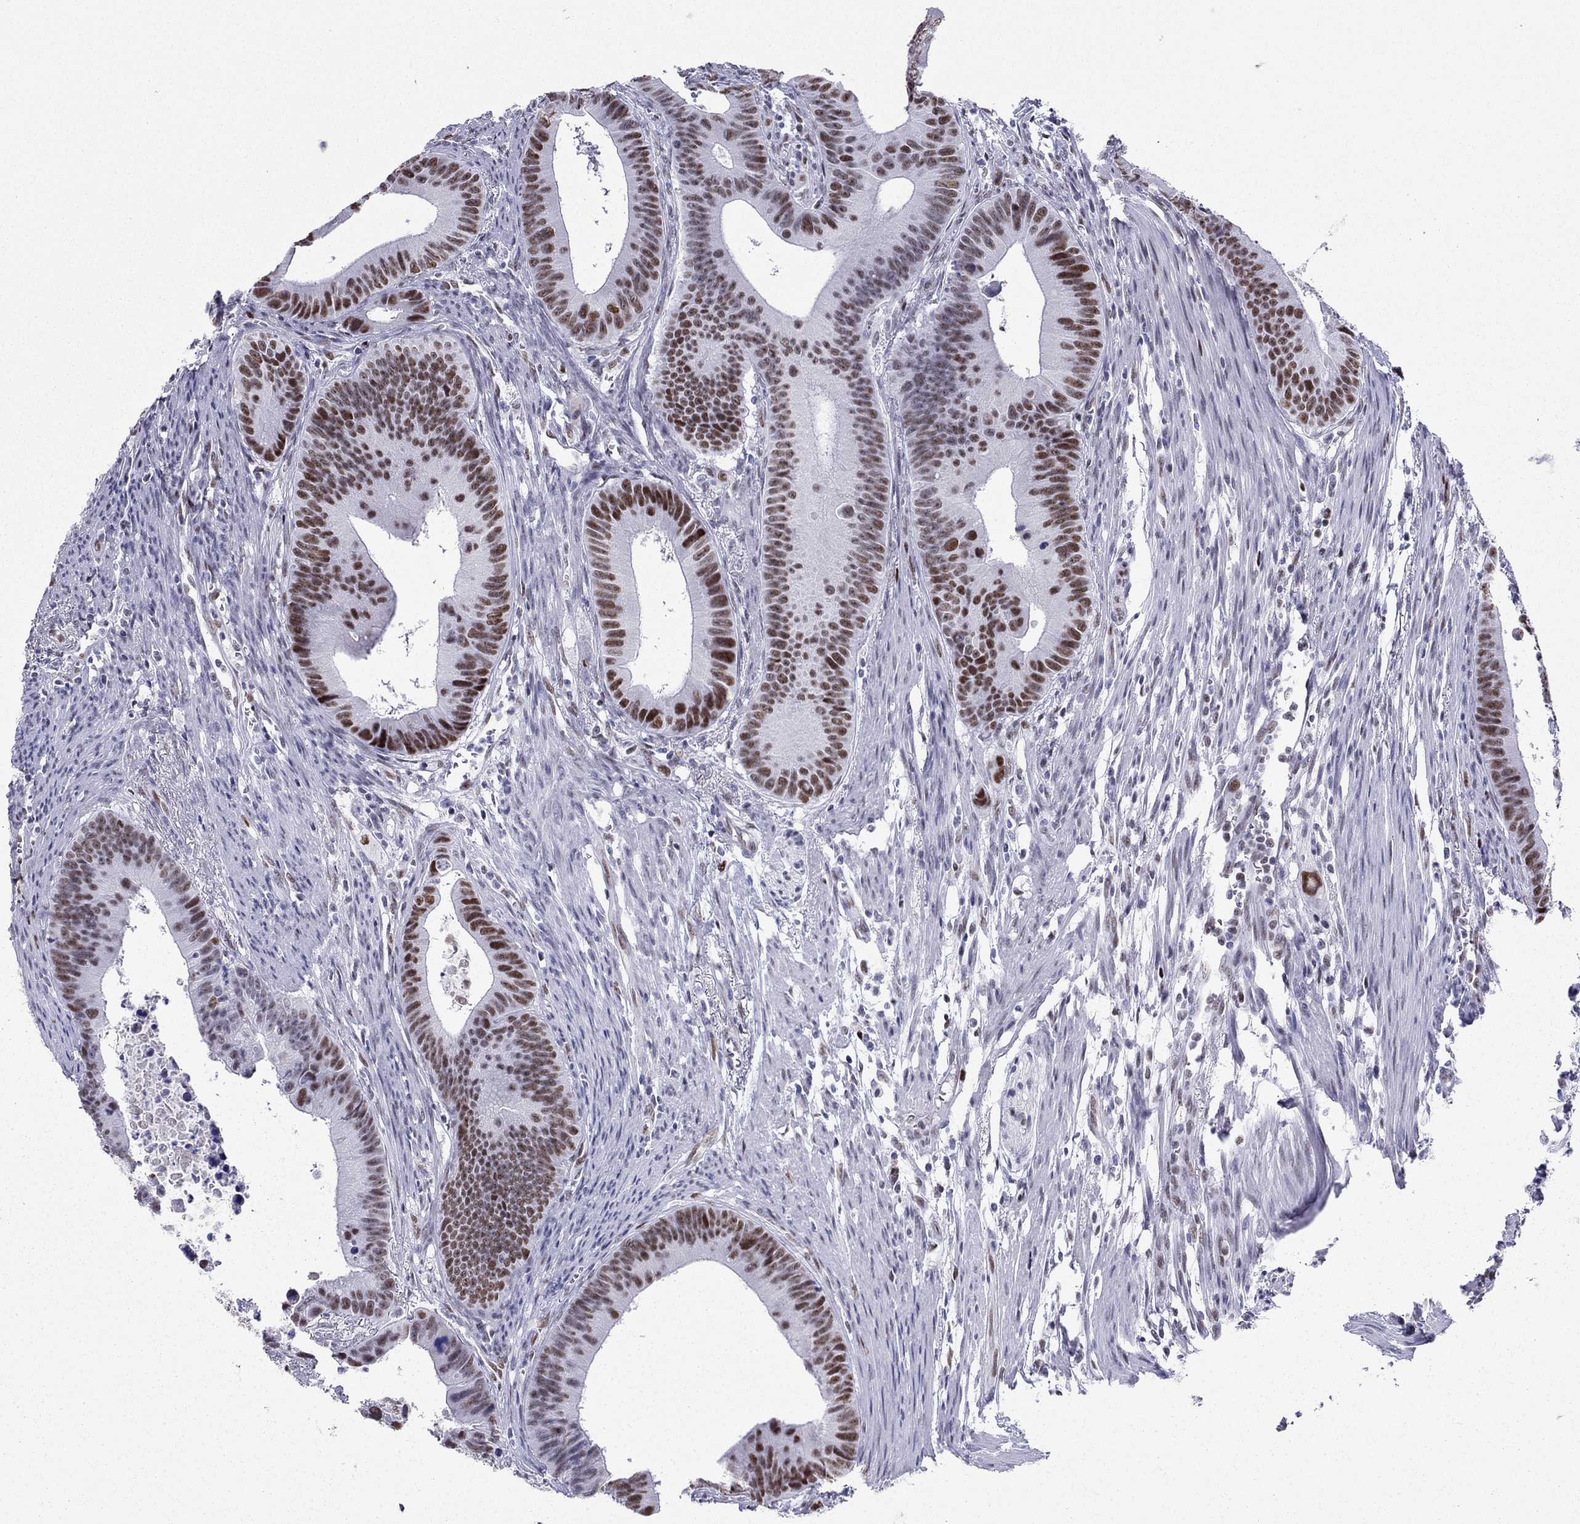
{"staining": {"intensity": "strong", "quantity": ">75%", "location": "nuclear"}, "tissue": "colorectal cancer", "cell_type": "Tumor cells", "image_type": "cancer", "snomed": [{"axis": "morphology", "description": "Adenocarcinoma, NOS"}, {"axis": "topography", "description": "Colon"}], "caption": "Immunohistochemistry (IHC) of colorectal cancer (adenocarcinoma) reveals high levels of strong nuclear expression in about >75% of tumor cells.", "gene": "PPM1G", "patient": {"sex": "female", "age": 87}}